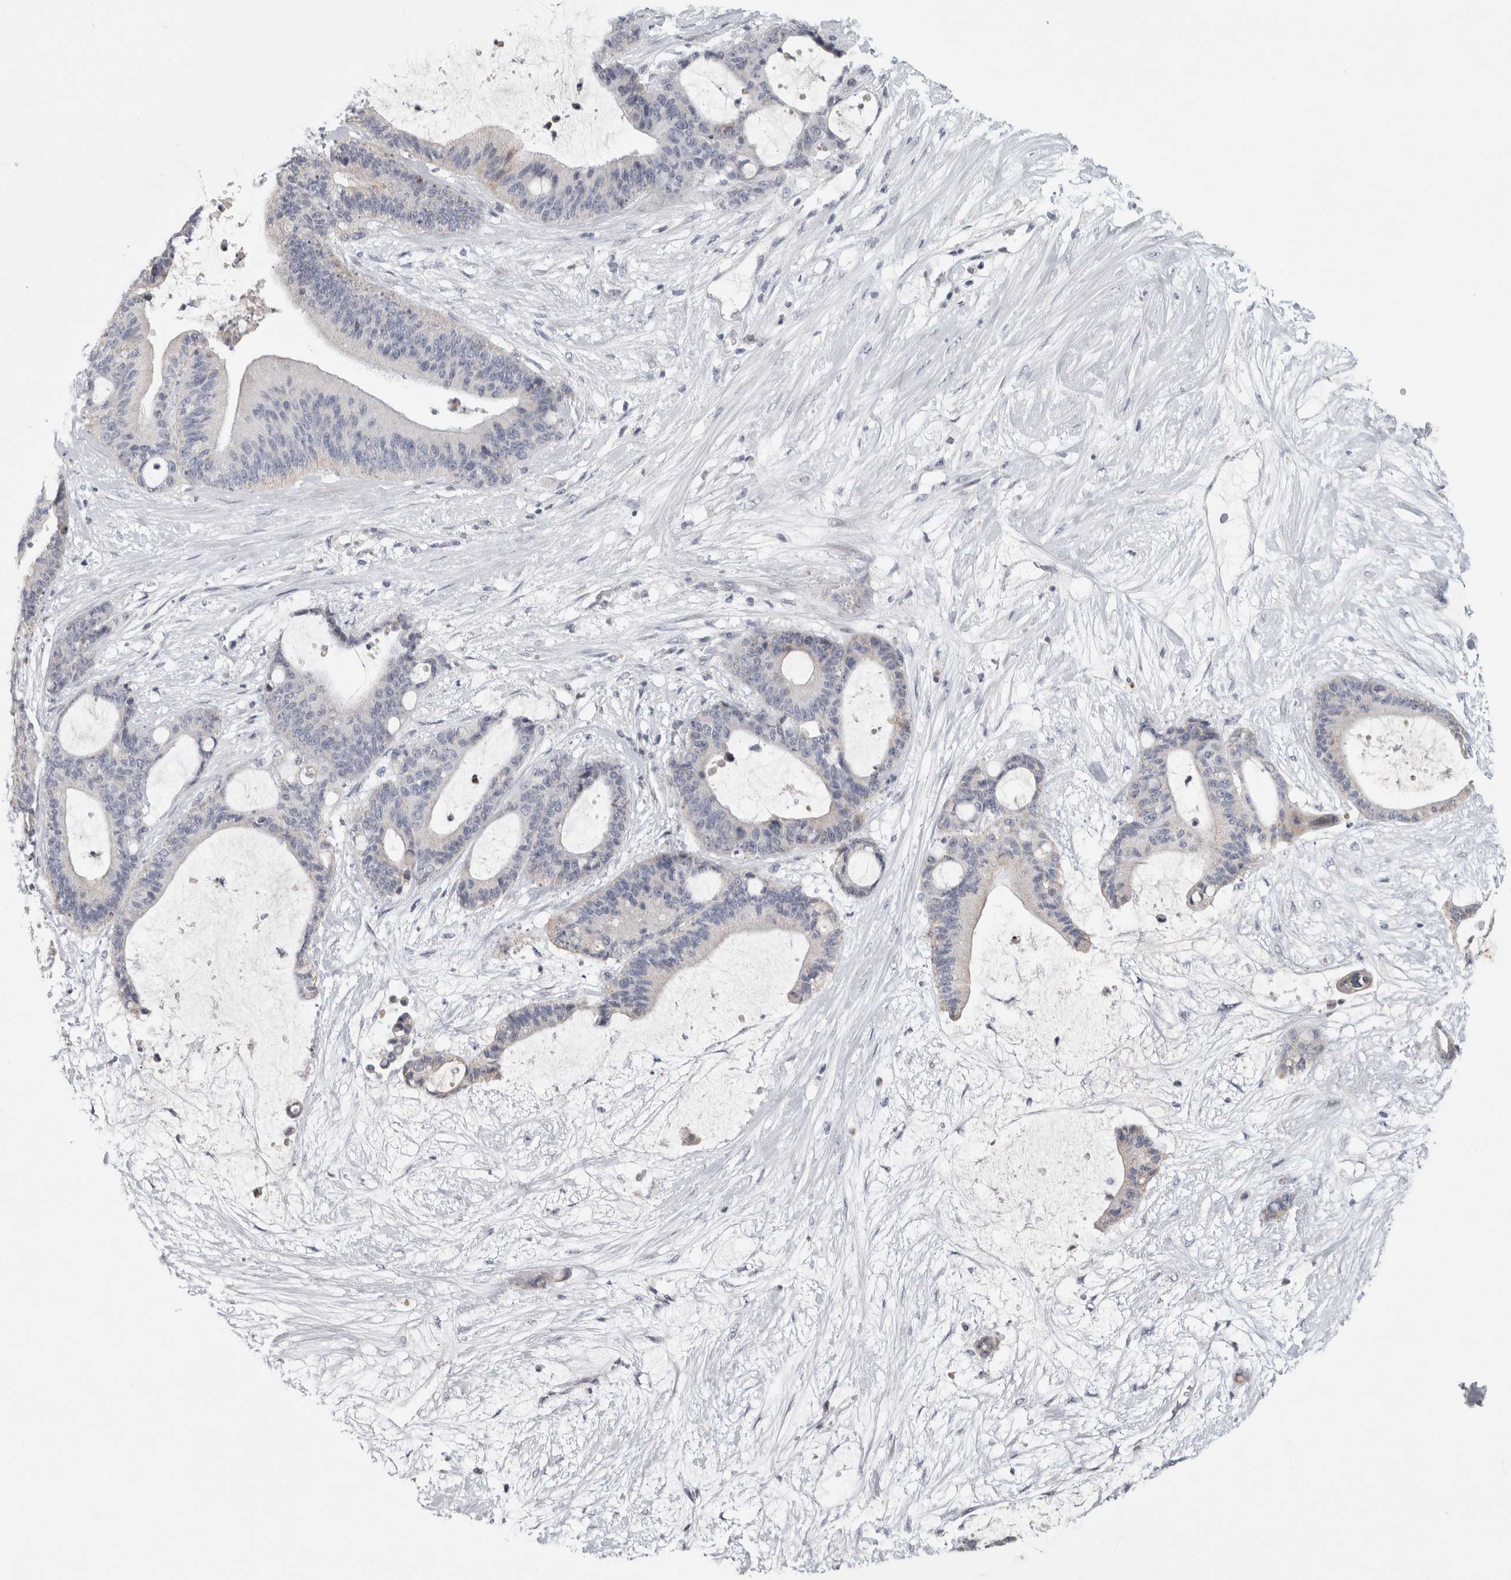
{"staining": {"intensity": "negative", "quantity": "none", "location": "none"}, "tissue": "liver cancer", "cell_type": "Tumor cells", "image_type": "cancer", "snomed": [{"axis": "morphology", "description": "Cholangiocarcinoma"}, {"axis": "topography", "description": "Liver"}], "caption": "An immunohistochemistry image of cholangiocarcinoma (liver) is shown. There is no staining in tumor cells of cholangiocarcinoma (liver).", "gene": "PTPRN2", "patient": {"sex": "female", "age": 73}}